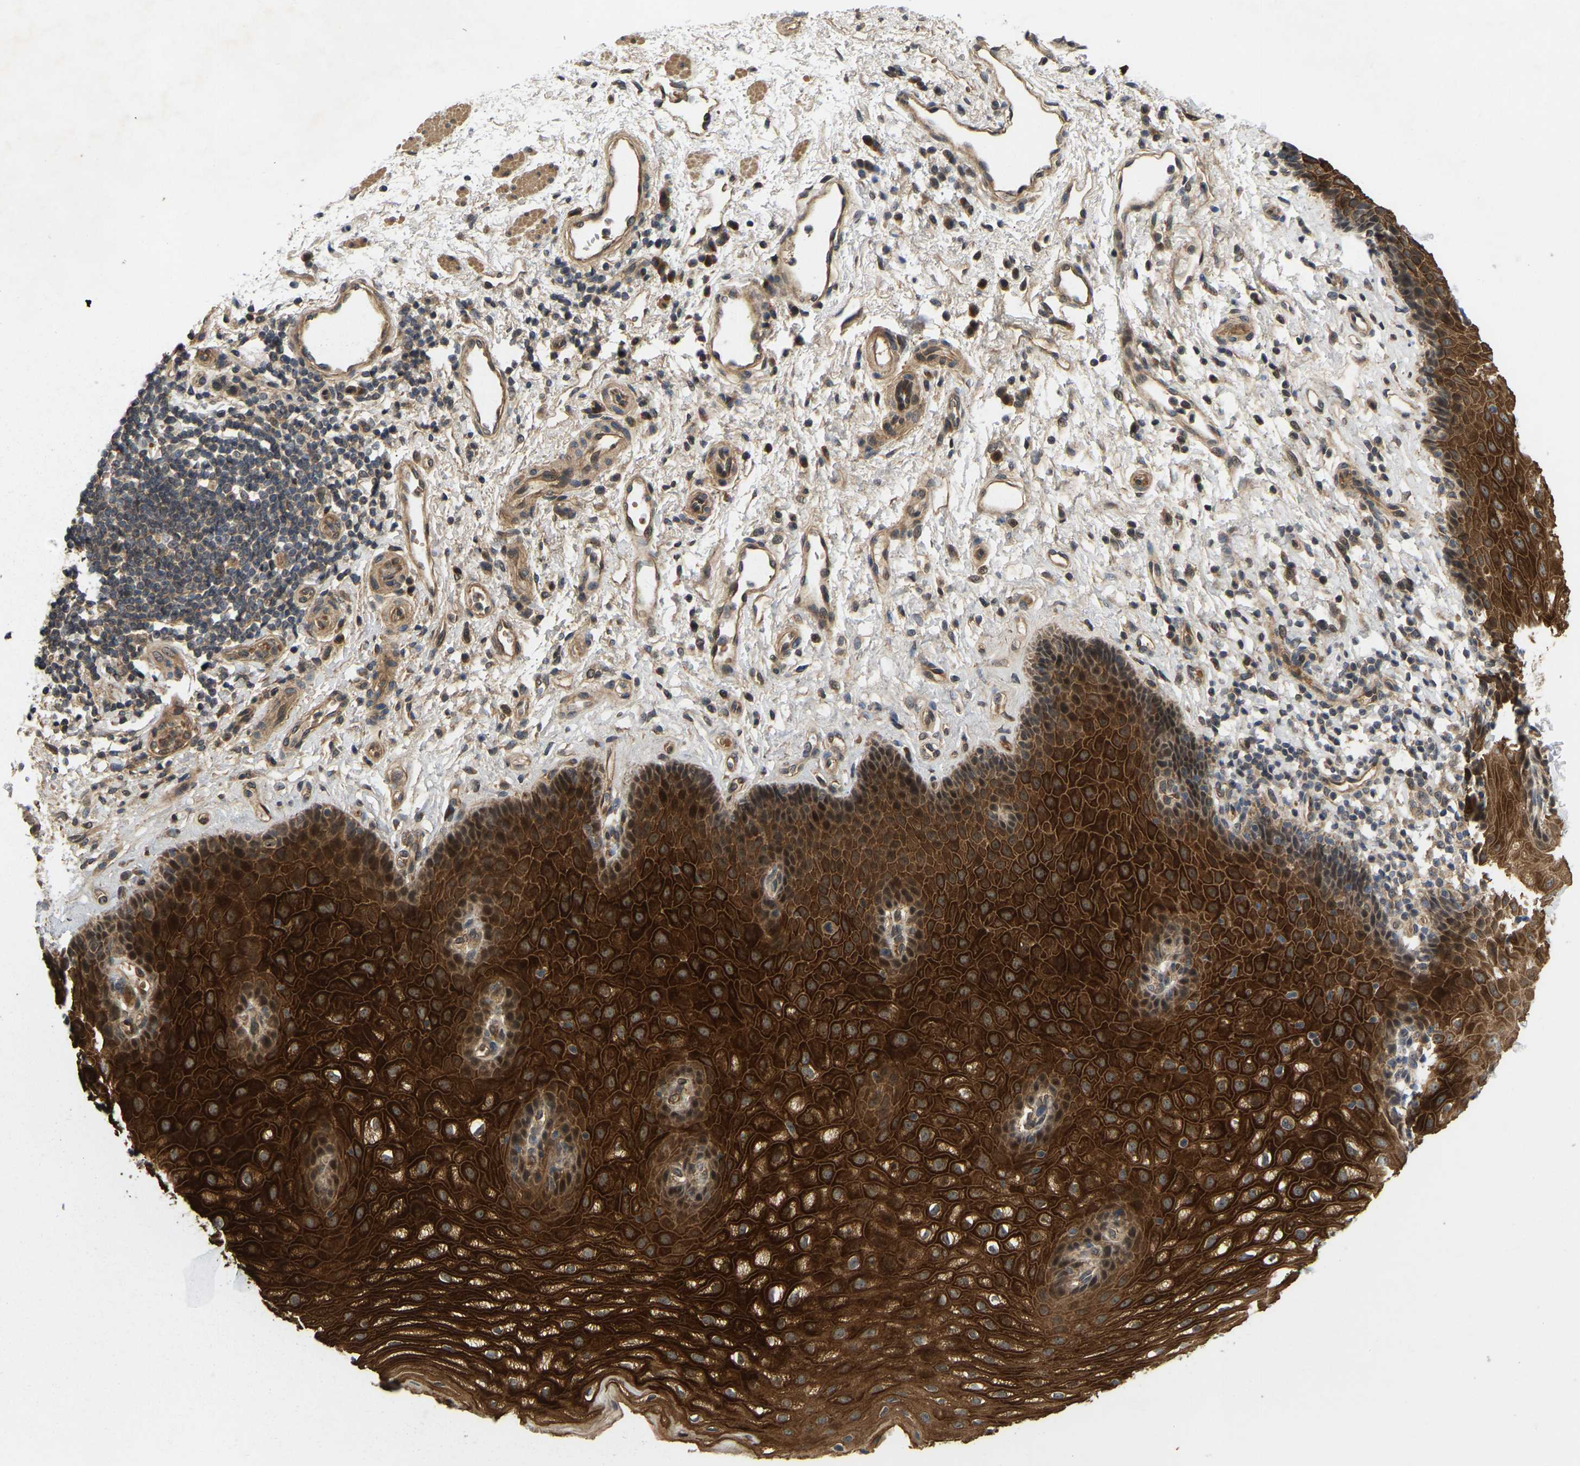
{"staining": {"intensity": "strong", "quantity": ">75%", "location": "cytoplasmic/membranous"}, "tissue": "esophagus", "cell_type": "Squamous epithelial cells", "image_type": "normal", "snomed": [{"axis": "morphology", "description": "Normal tissue, NOS"}, {"axis": "topography", "description": "Esophagus"}], "caption": "Immunohistochemistry (DAB) staining of benign human esophagus shows strong cytoplasmic/membranous protein positivity in approximately >75% of squamous epithelial cells.", "gene": "LIMK2", "patient": {"sex": "male", "age": 54}}